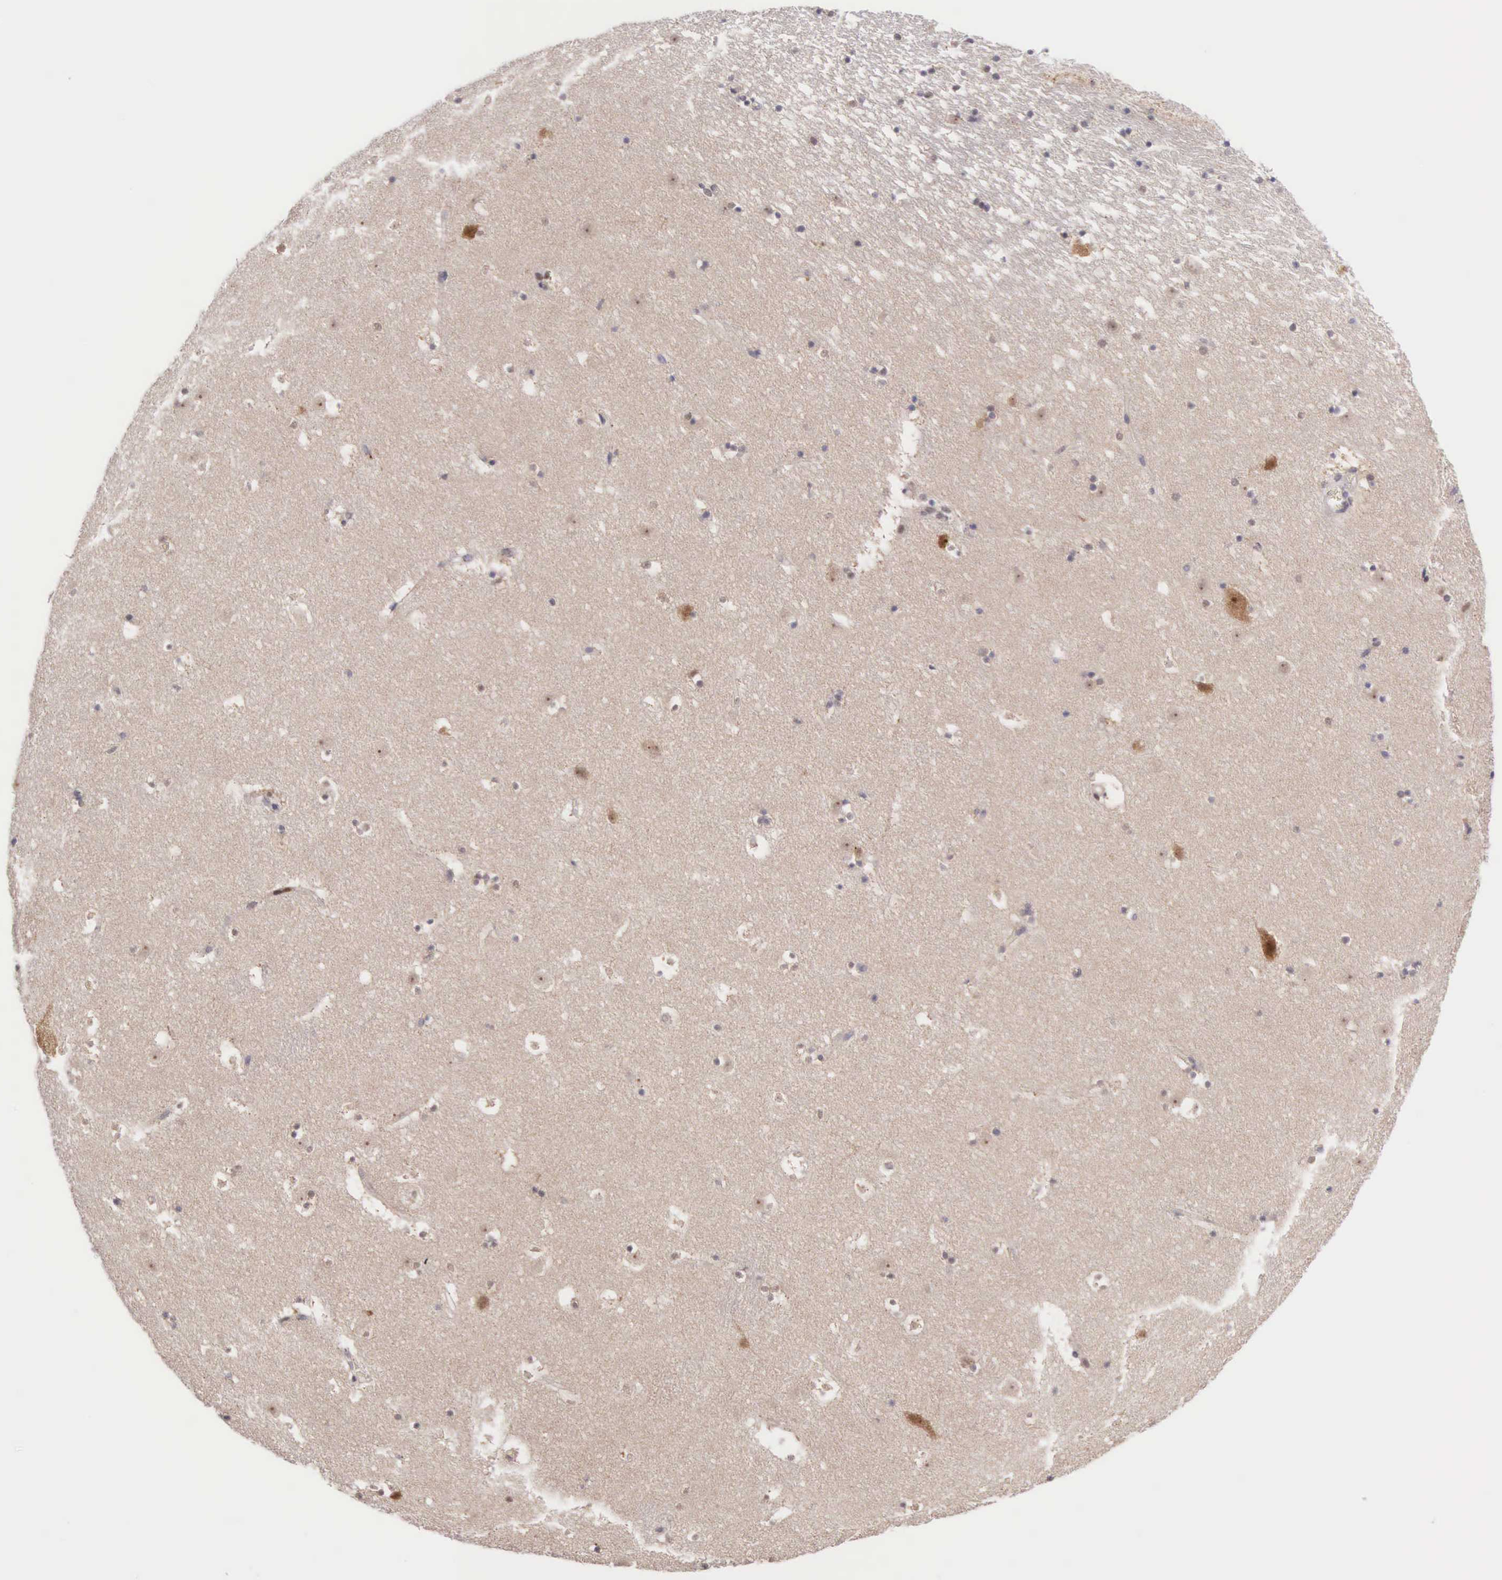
{"staining": {"intensity": "strong", "quantity": ">75%", "location": "nuclear"}, "tissue": "caudate", "cell_type": "Glial cells", "image_type": "normal", "snomed": [{"axis": "morphology", "description": "Normal tissue, NOS"}, {"axis": "topography", "description": "Lateral ventricle wall"}], "caption": "Protein staining exhibits strong nuclear expression in approximately >75% of glial cells in normal caudate. Ihc stains the protein in brown and the nuclei are stained blue.", "gene": "GRK3", "patient": {"sex": "male", "age": 45}}